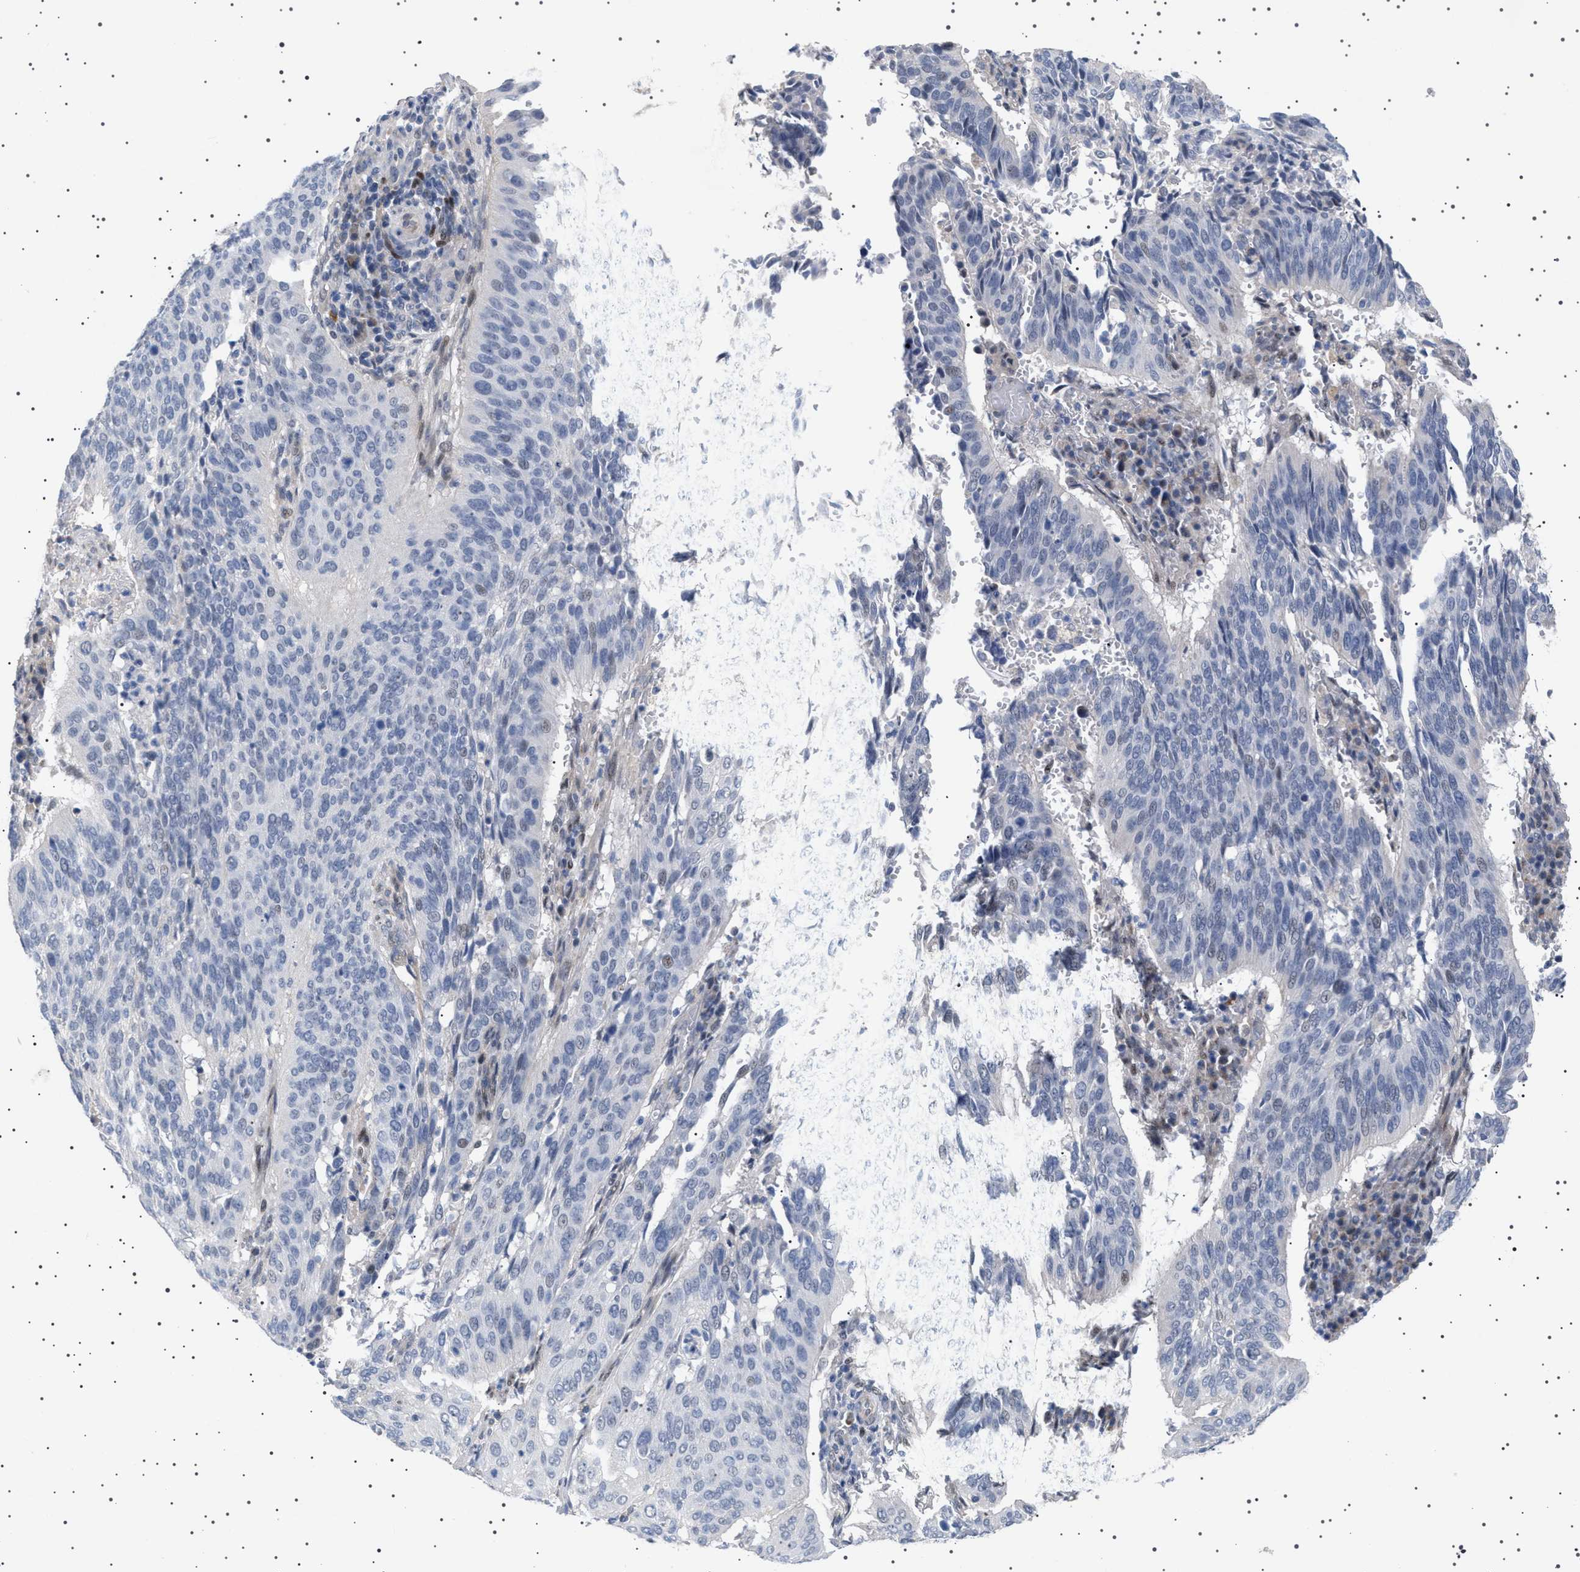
{"staining": {"intensity": "negative", "quantity": "none", "location": "none"}, "tissue": "cervical cancer", "cell_type": "Tumor cells", "image_type": "cancer", "snomed": [{"axis": "morphology", "description": "Normal tissue, NOS"}, {"axis": "morphology", "description": "Squamous cell carcinoma, NOS"}, {"axis": "topography", "description": "Cervix"}], "caption": "Cervical cancer was stained to show a protein in brown. There is no significant positivity in tumor cells. (DAB IHC visualized using brightfield microscopy, high magnification).", "gene": "HTR1A", "patient": {"sex": "female", "age": 39}}